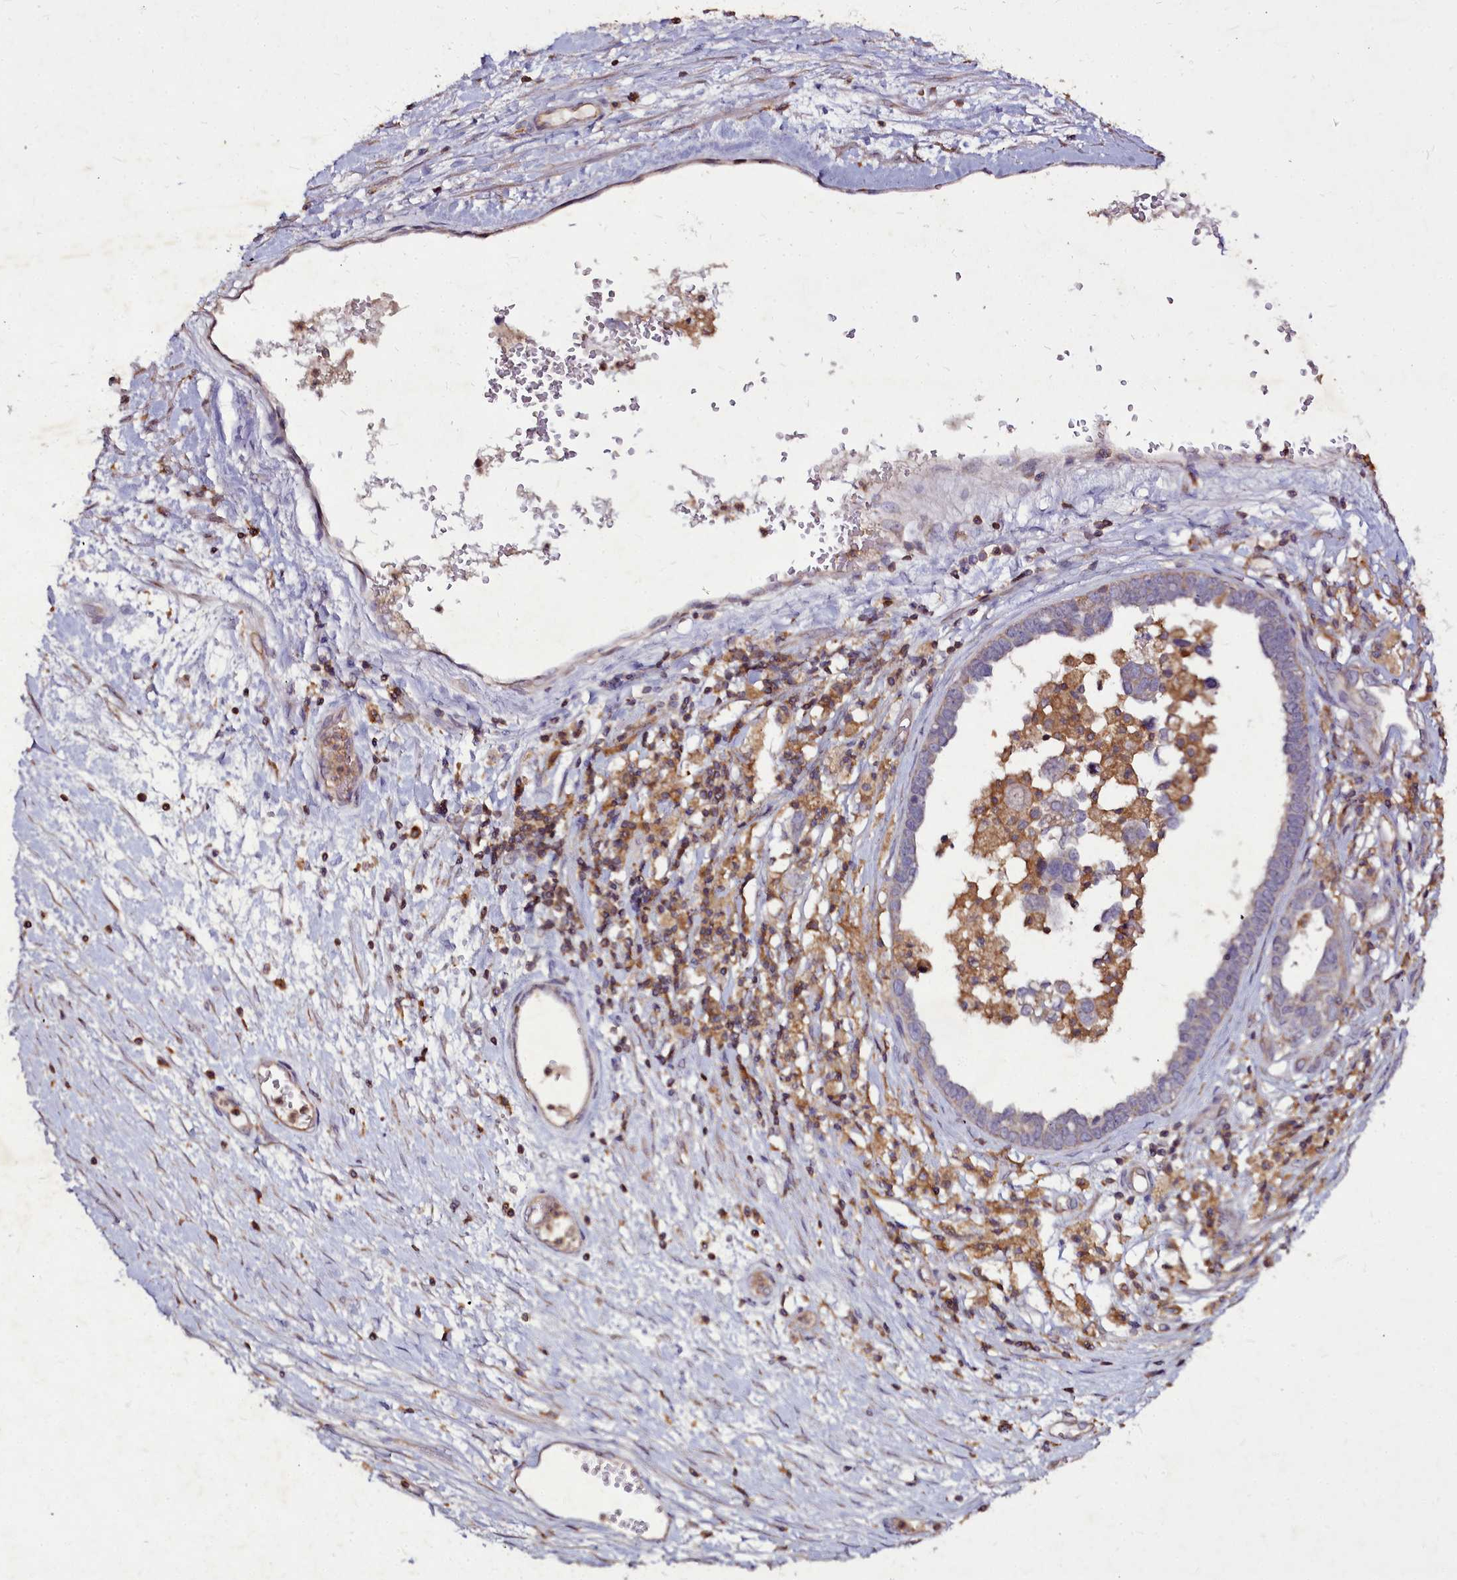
{"staining": {"intensity": "weak", "quantity": "<25%", "location": "cytoplasmic/membranous"}, "tissue": "ovarian cancer", "cell_type": "Tumor cells", "image_type": "cancer", "snomed": [{"axis": "morphology", "description": "Cystadenocarcinoma, serous, NOS"}, {"axis": "topography", "description": "Ovary"}], "caption": "Photomicrograph shows no protein positivity in tumor cells of serous cystadenocarcinoma (ovarian) tissue.", "gene": "NCKAP1L", "patient": {"sex": "female", "age": 54}}